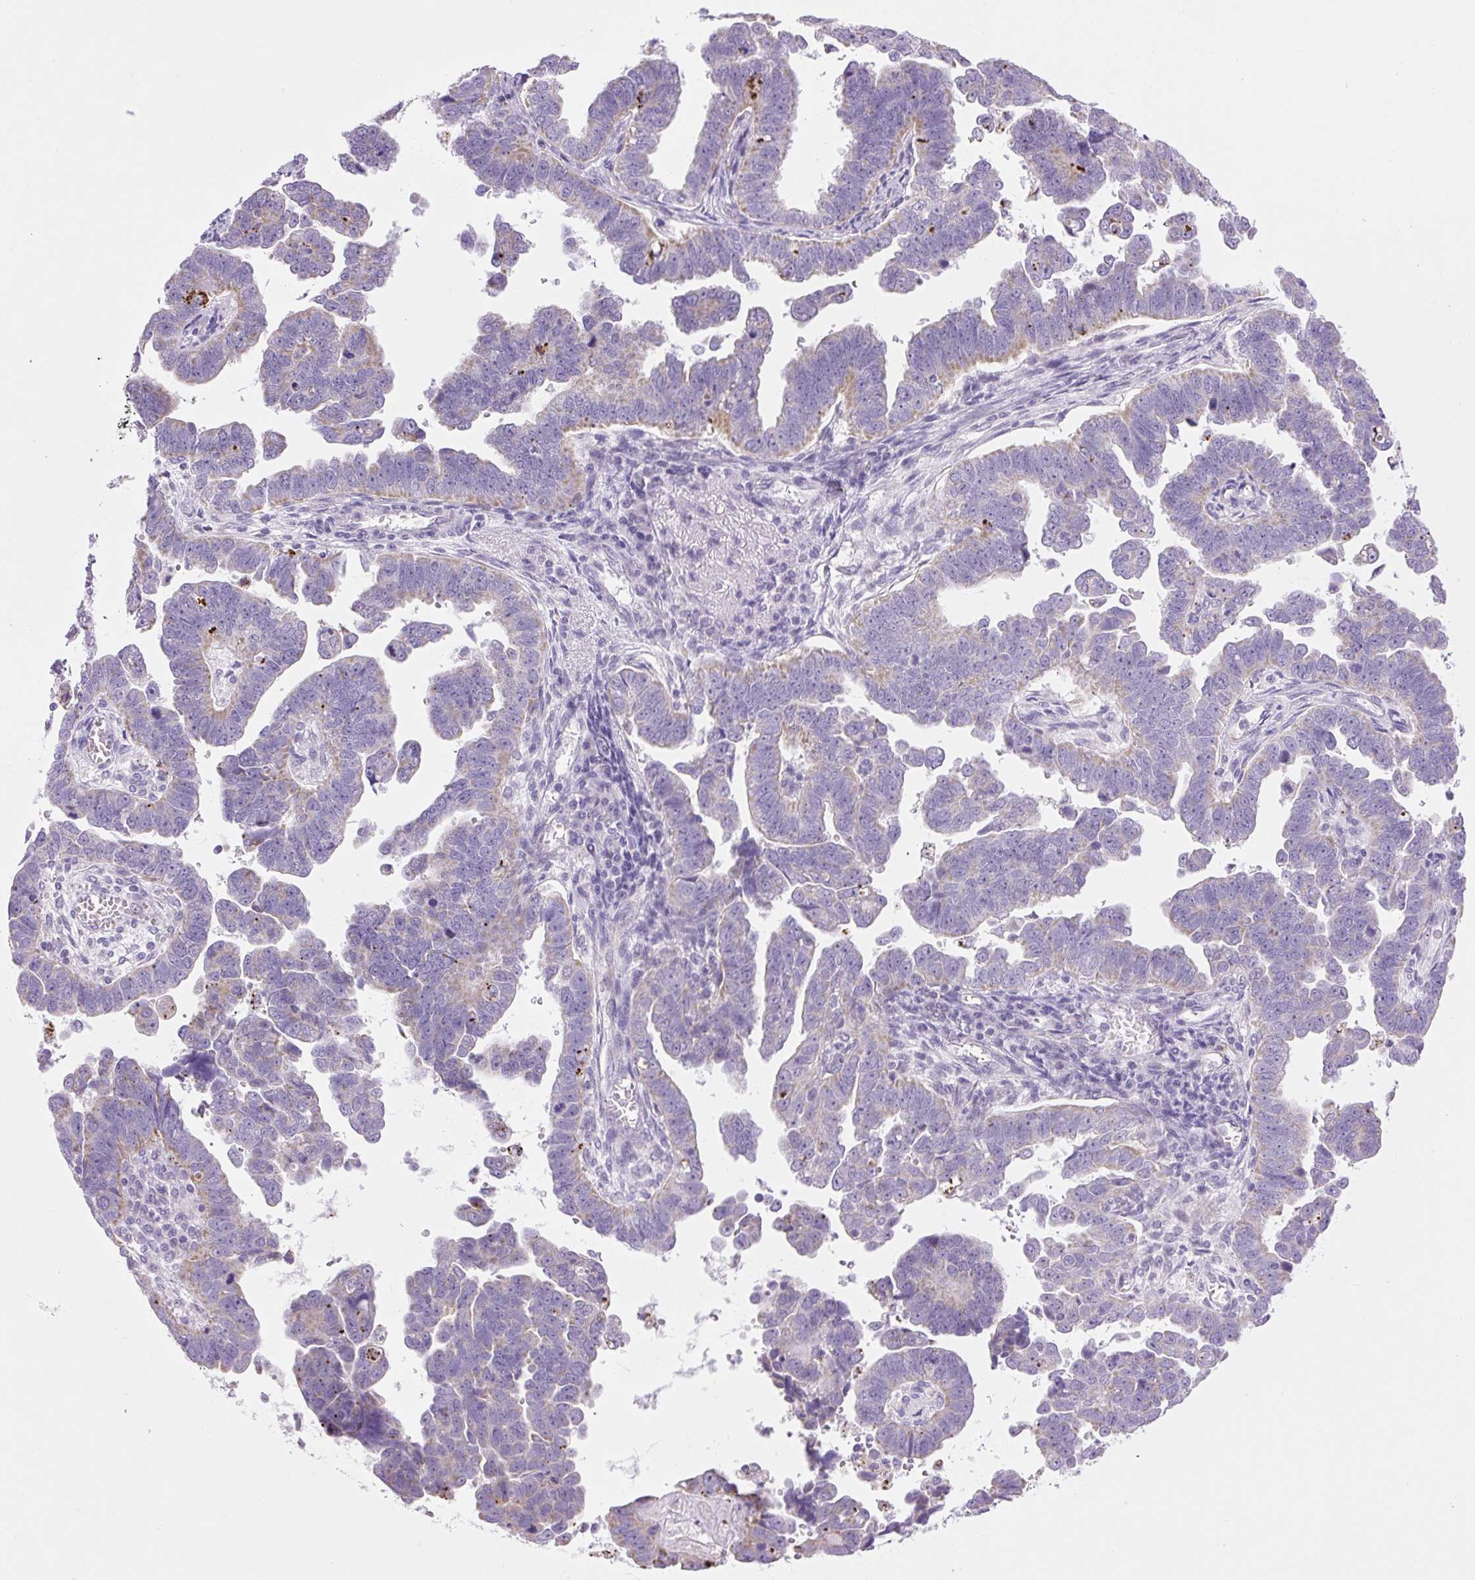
{"staining": {"intensity": "weak", "quantity": "25%-75%", "location": "cytoplasmic/membranous"}, "tissue": "endometrial cancer", "cell_type": "Tumor cells", "image_type": "cancer", "snomed": [{"axis": "morphology", "description": "Adenocarcinoma, NOS"}, {"axis": "topography", "description": "Endometrium"}], "caption": "Endometrial adenocarcinoma stained for a protein displays weak cytoplasmic/membranous positivity in tumor cells.", "gene": "RNASE10", "patient": {"sex": "female", "age": 75}}